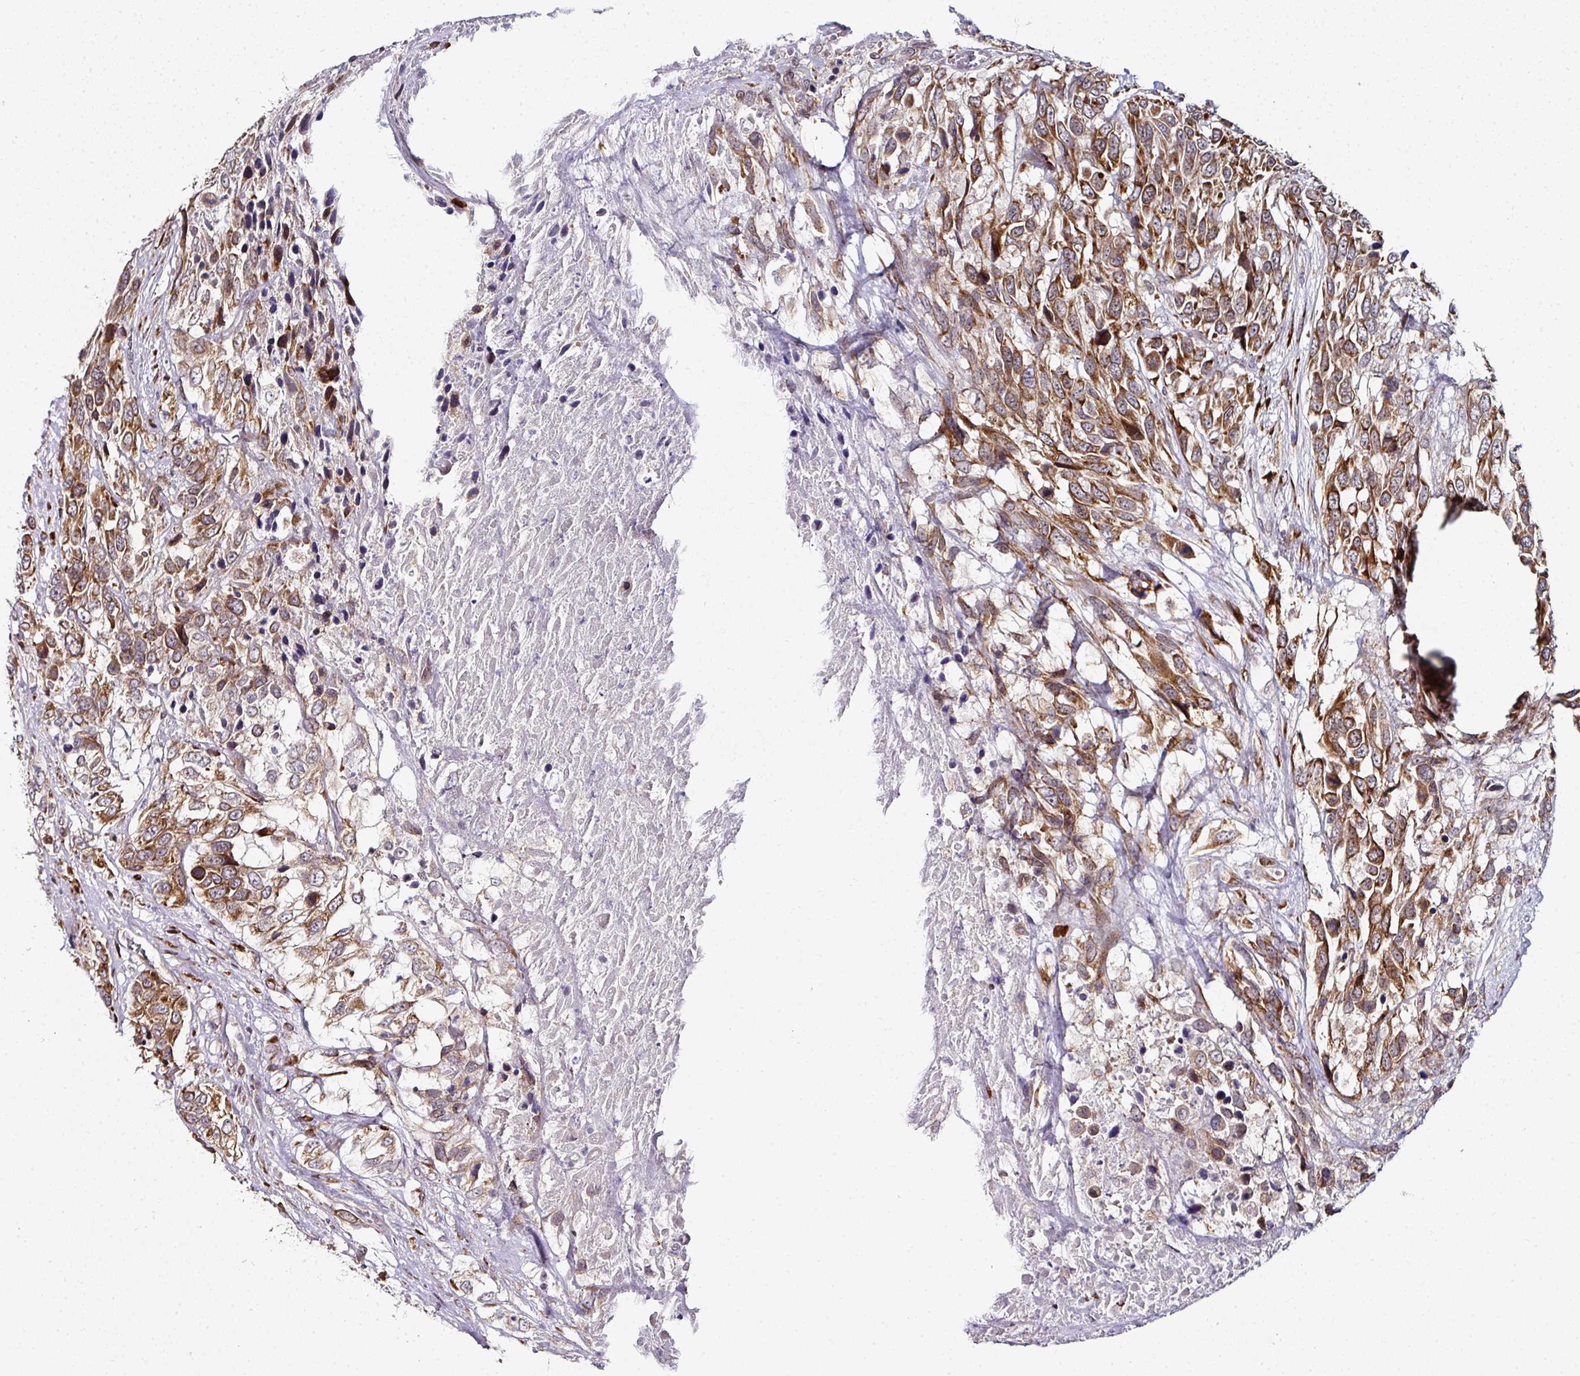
{"staining": {"intensity": "moderate", "quantity": ">75%", "location": "cytoplasmic/membranous"}, "tissue": "urothelial cancer", "cell_type": "Tumor cells", "image_type": "cancer", "snomed": [{"axis": "morphology", "description": "Urothelial carcinoma, High grade"}, {"axis": "topography", "description": "Urinary bladder"}], "caption": "Immunohistochemical staining of urothelial cancer exhibits moderate cytoplasmic/membranous protein expression in about >75% of tumor cells.", "gene": "APOLD1", "patient": {"sex": "female", "age": 70}}